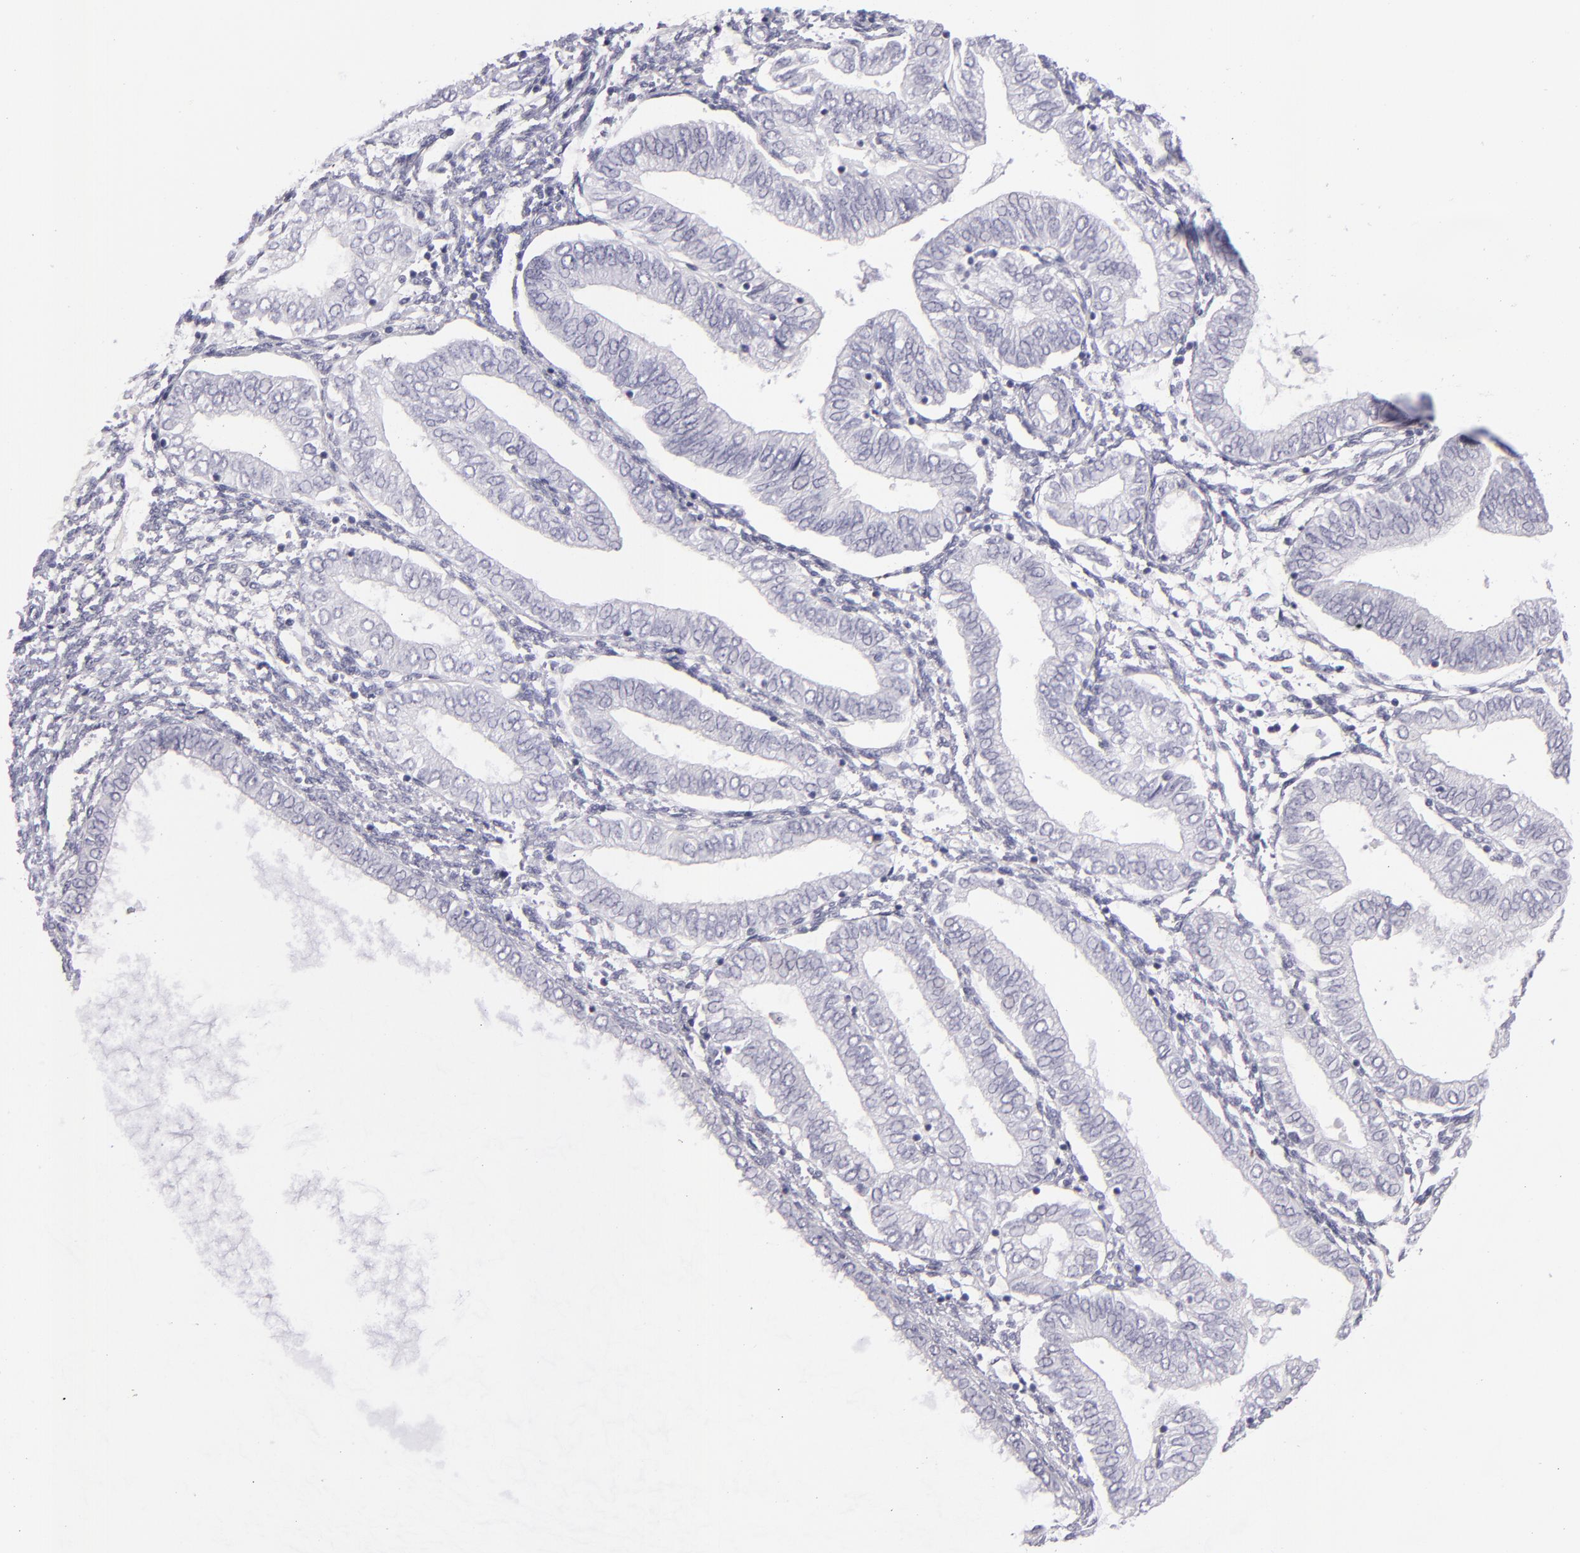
{"staining": {"intensity": "negative", "quantity": "none", "location": "none"}, "tissue": "endometrial cancer", "cell_type": "Tumor cells", "image_type": "cancer", "snomed": [{"axis": "morphology", "description": "Adenocarcinoma, NOS"}, {"axis": "topography", "description": "Endometrium"}], "caption": "Immunohistochemistry (IHC) photomicrograph of human endometrial cancer stained for a protein (brown), which demonstrates no expression in tumor cells.", "gene": "VIL1", "patient": {"sex": "female", "age": 51}}